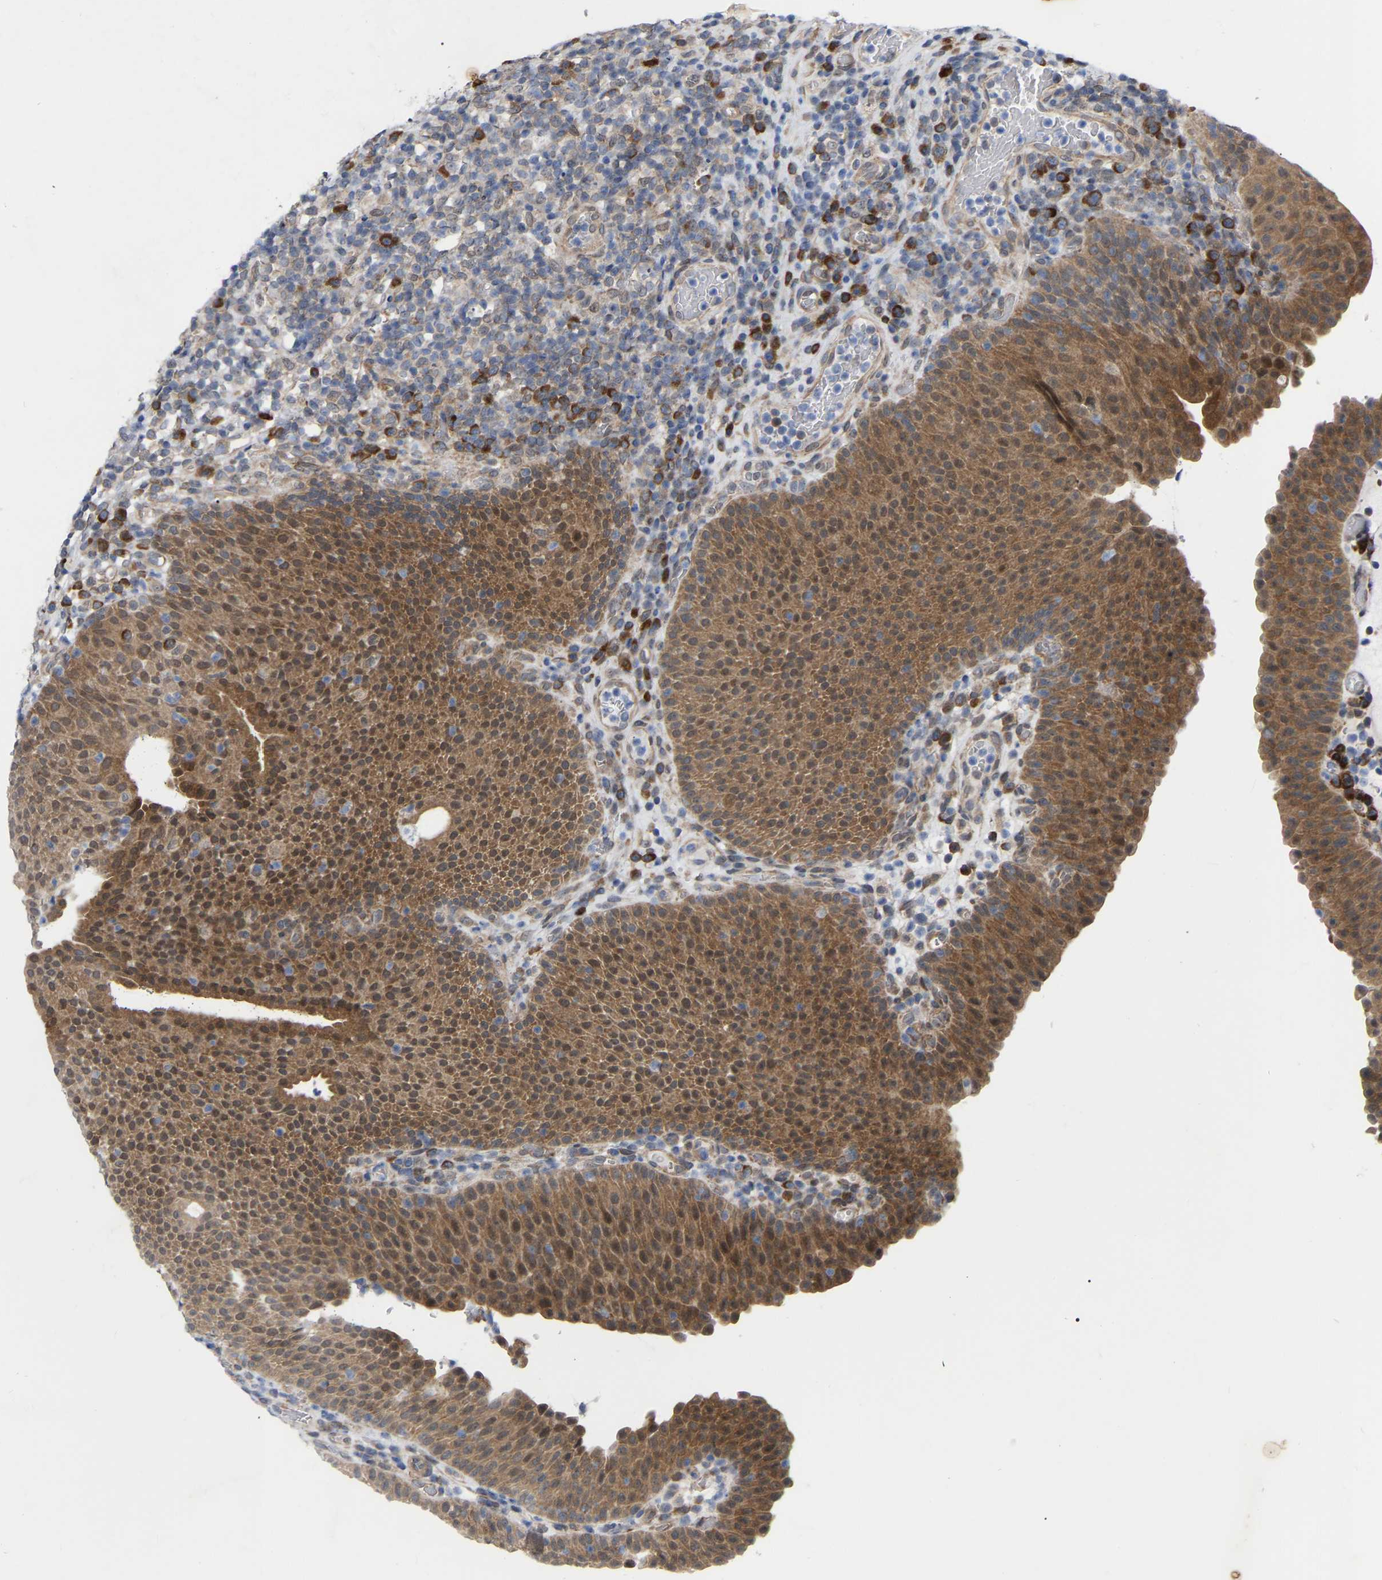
{"staining": {"intensity": "moderate", "quantity": ">75%", "location": "cytoplasmic/membranous,nuclear"}, "tissue": "urothelial cancer", "cell_type": "Tumor cells", "image_type": "cancer", "snomed": [{"axis": "morphology", "description": "Urothelial carcinoma, High grade"}, {"axis": "topography", "description": "Urinary bladder"}], "caption": "IHC (DAB) staining of human high-grade urothelial carcinoma shows moderate cytoplasmic/membranous and nuclear protein staining in approximately >75% of tumor cells. Nuclei are stained in blue.", "gene": "UBE4B", "patient": {"sex": "male", "age": 74}}